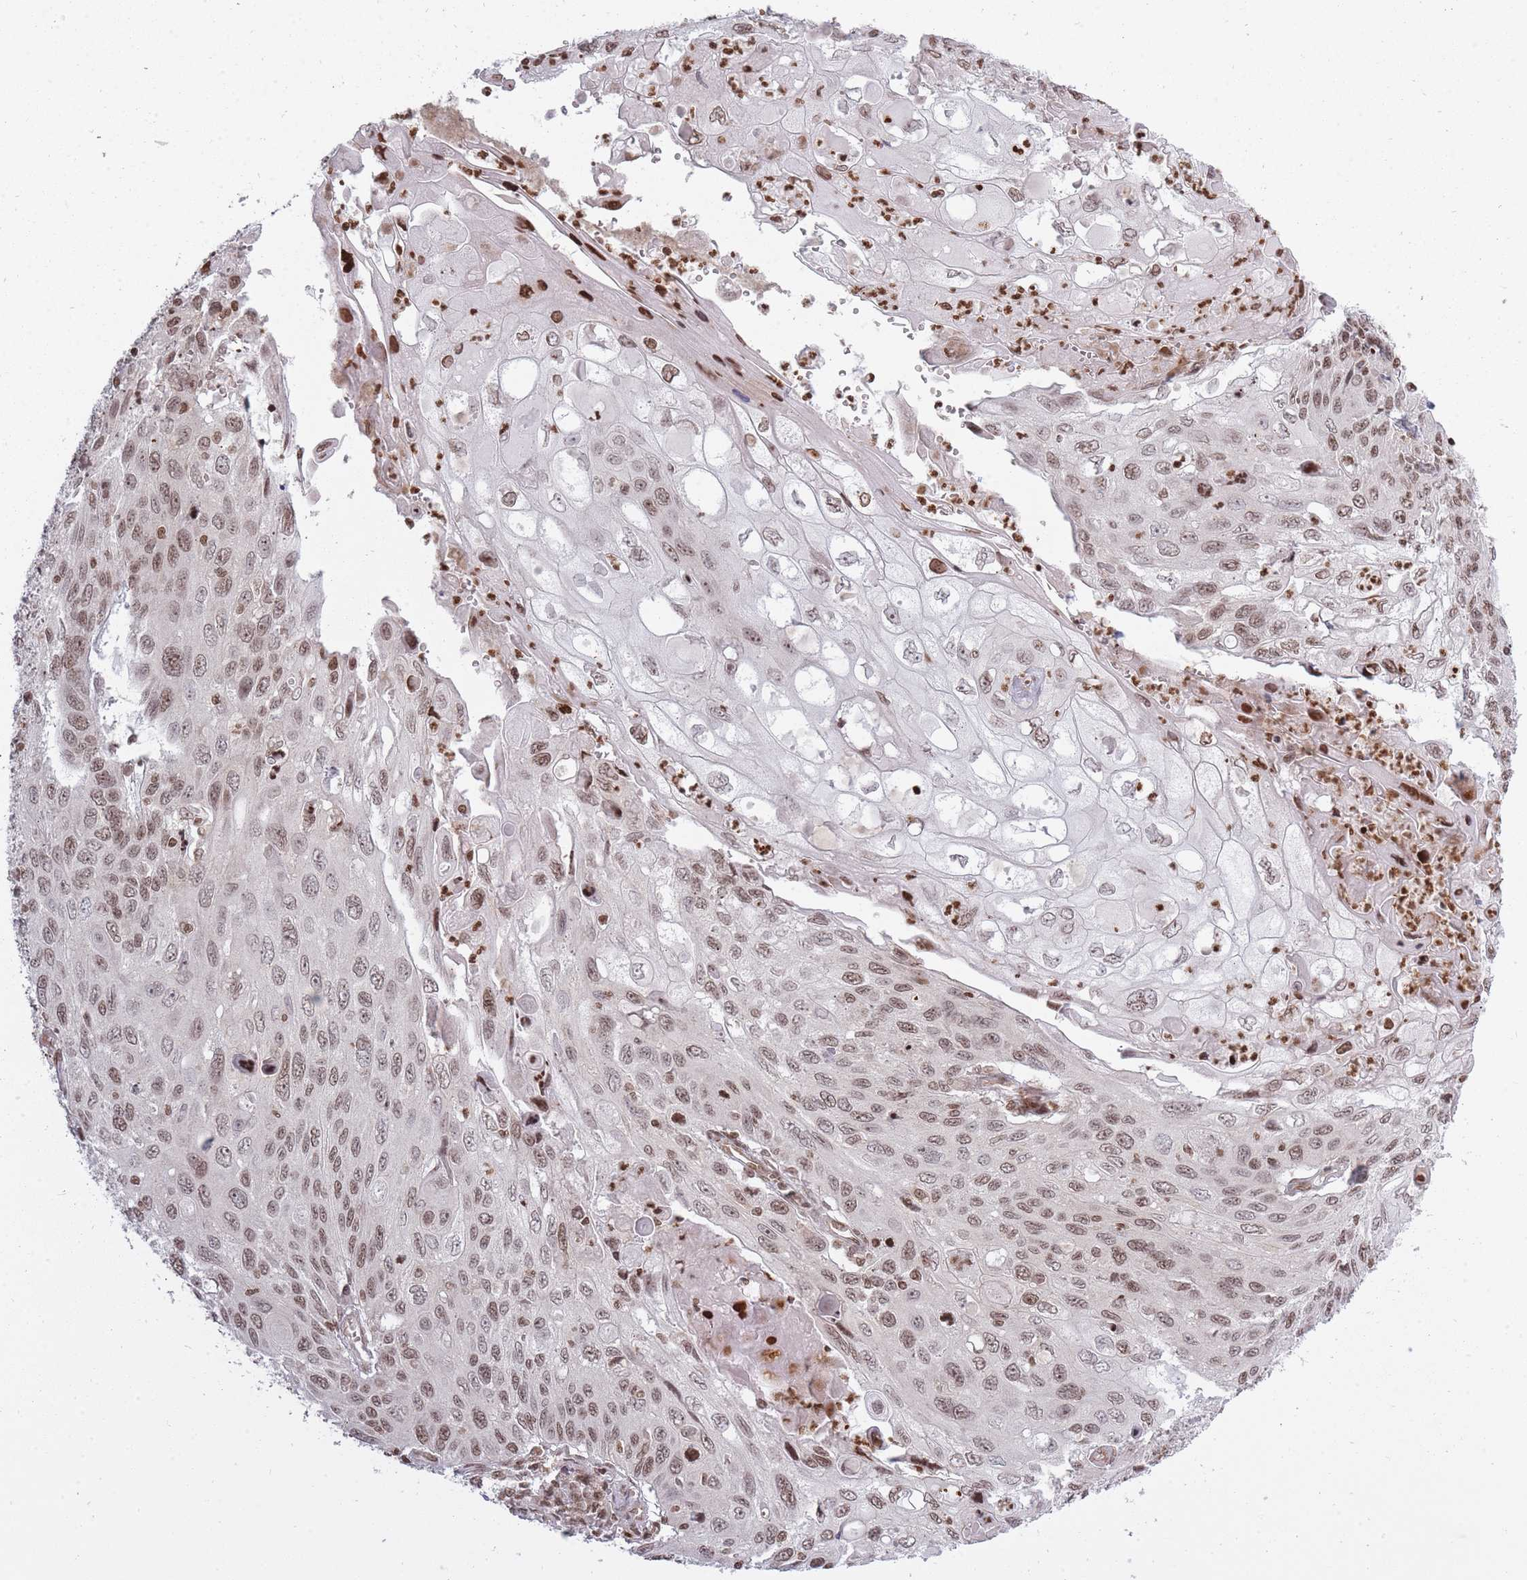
{"staining": {"intensity": "weak", "quantity": ">75%", "location": "nuclear"}, "tissue": "cervical cancer", "cell_type": "Tumor cells", "image_type": "cancer", "snomed": [{"axis": "morphology", "description": "Squamous cell carcinoma, NOS"}, {"axis": "topography", "description": "Cervix"}], "caption": "This is an image of immunohistochemistry staining of cervical cancer, which shows weak positivity in the nuclear of tumor cells.", "gene": "TMC6", "patient": {"sex": "female", "age": 70}}